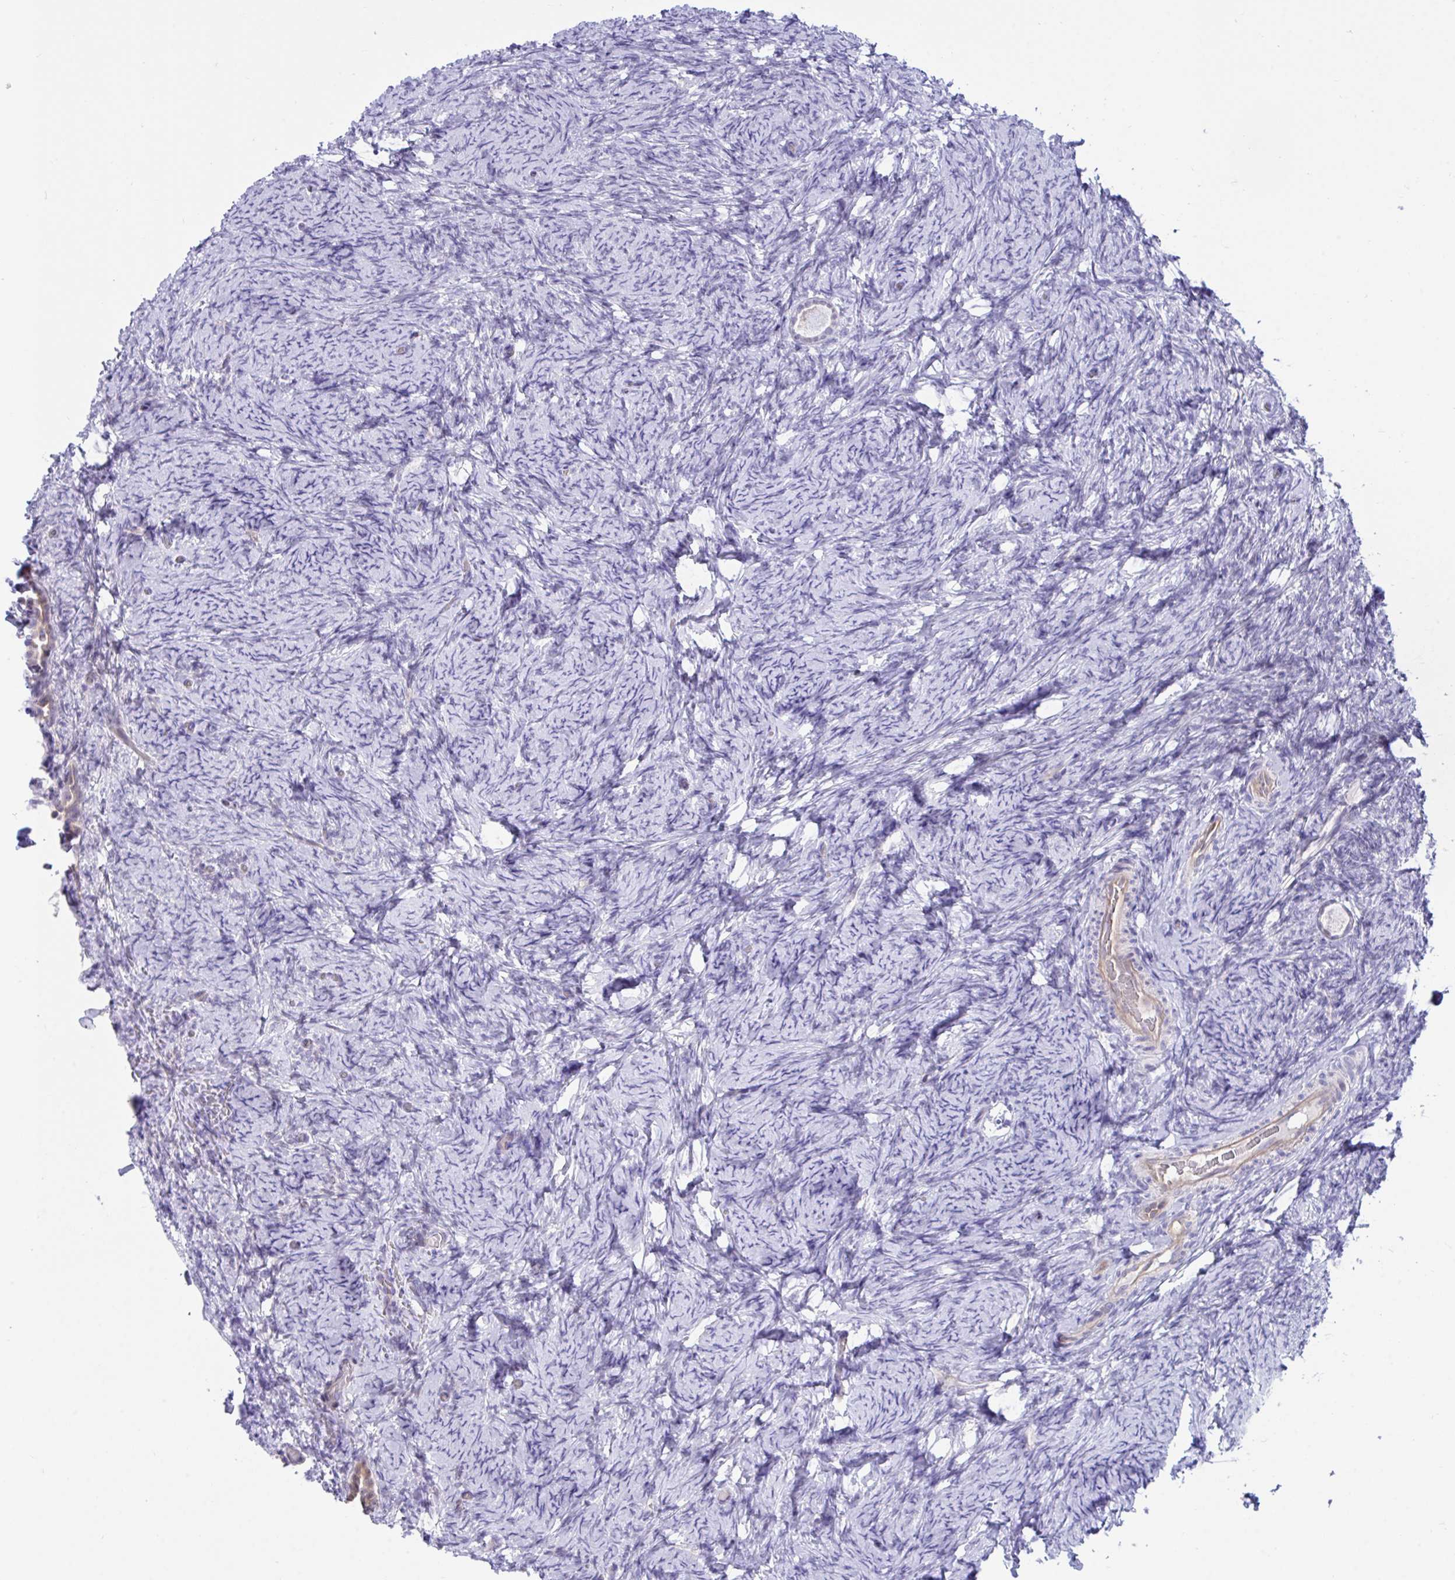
{"staining": {"intensity": "negative", "quantity": "none", "location": "none"}, "tissue": "ovary", "cell_type": "Follicle cells", "image_type": "normal", "snomed": [{"axis": "morphology", "description": "Normal tissue, NOS"}, {"axis": "topography", "description": "Ovary"}], "caption": "IHC image of unremarkable ovary: human ovary stained with DAB exhibits no significant protein staining in follicle cells. (Stains: DAB IHC with hematoxylin counter stain, Microscopy: brightfield microscopy at high magnification).", "gene": "CENPQ", "patient": {"sex": "female", "age": 34}}